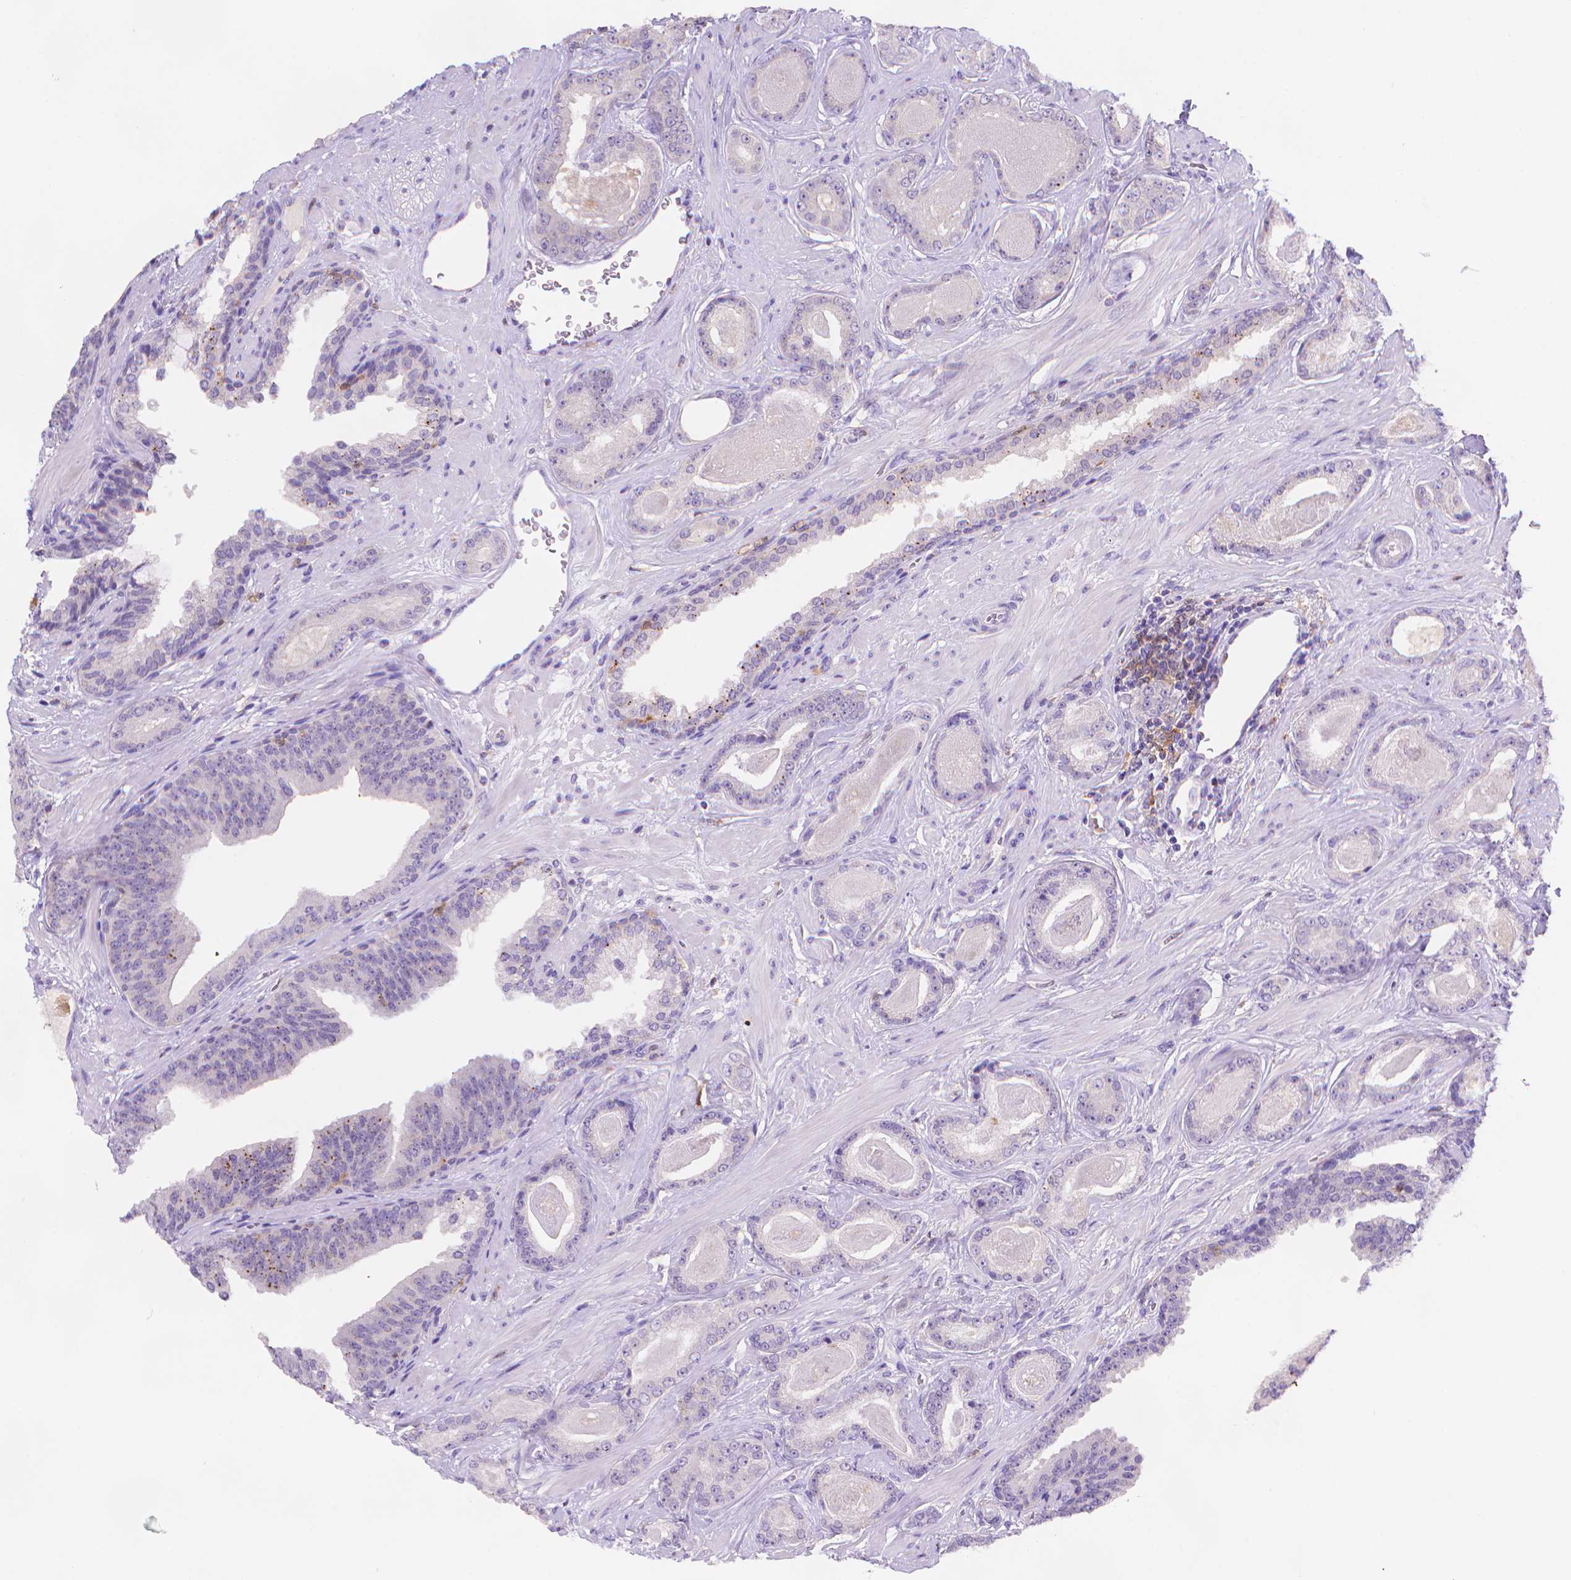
{"staining": {"intensity": "negative", "quantity": "none", "location": "none"}, "tissue": "prostate cancer", "cell_type": "Tumor cells", "image_type": "cancer", "snomed": [{"axis": "morphology", "description": "Adenocarcinoma, Low grade"}, {"axis": "topography", "description": "Prostate"}], "caption": "High magnification brightfield microscopy of prostate cancer stained with DAB (3,3'-diaminobenzidine) (brown) and counterstained with hematoxylin (blue): tumor cells show no significant positivity. The staining was performed using DAB to visualize the protein expression in brown, while the nuclei were stained in blue with hematoxylin (Magnification: 20x).", "gene": "FGD2", "patient": {"sex": "male", "age": 61}}